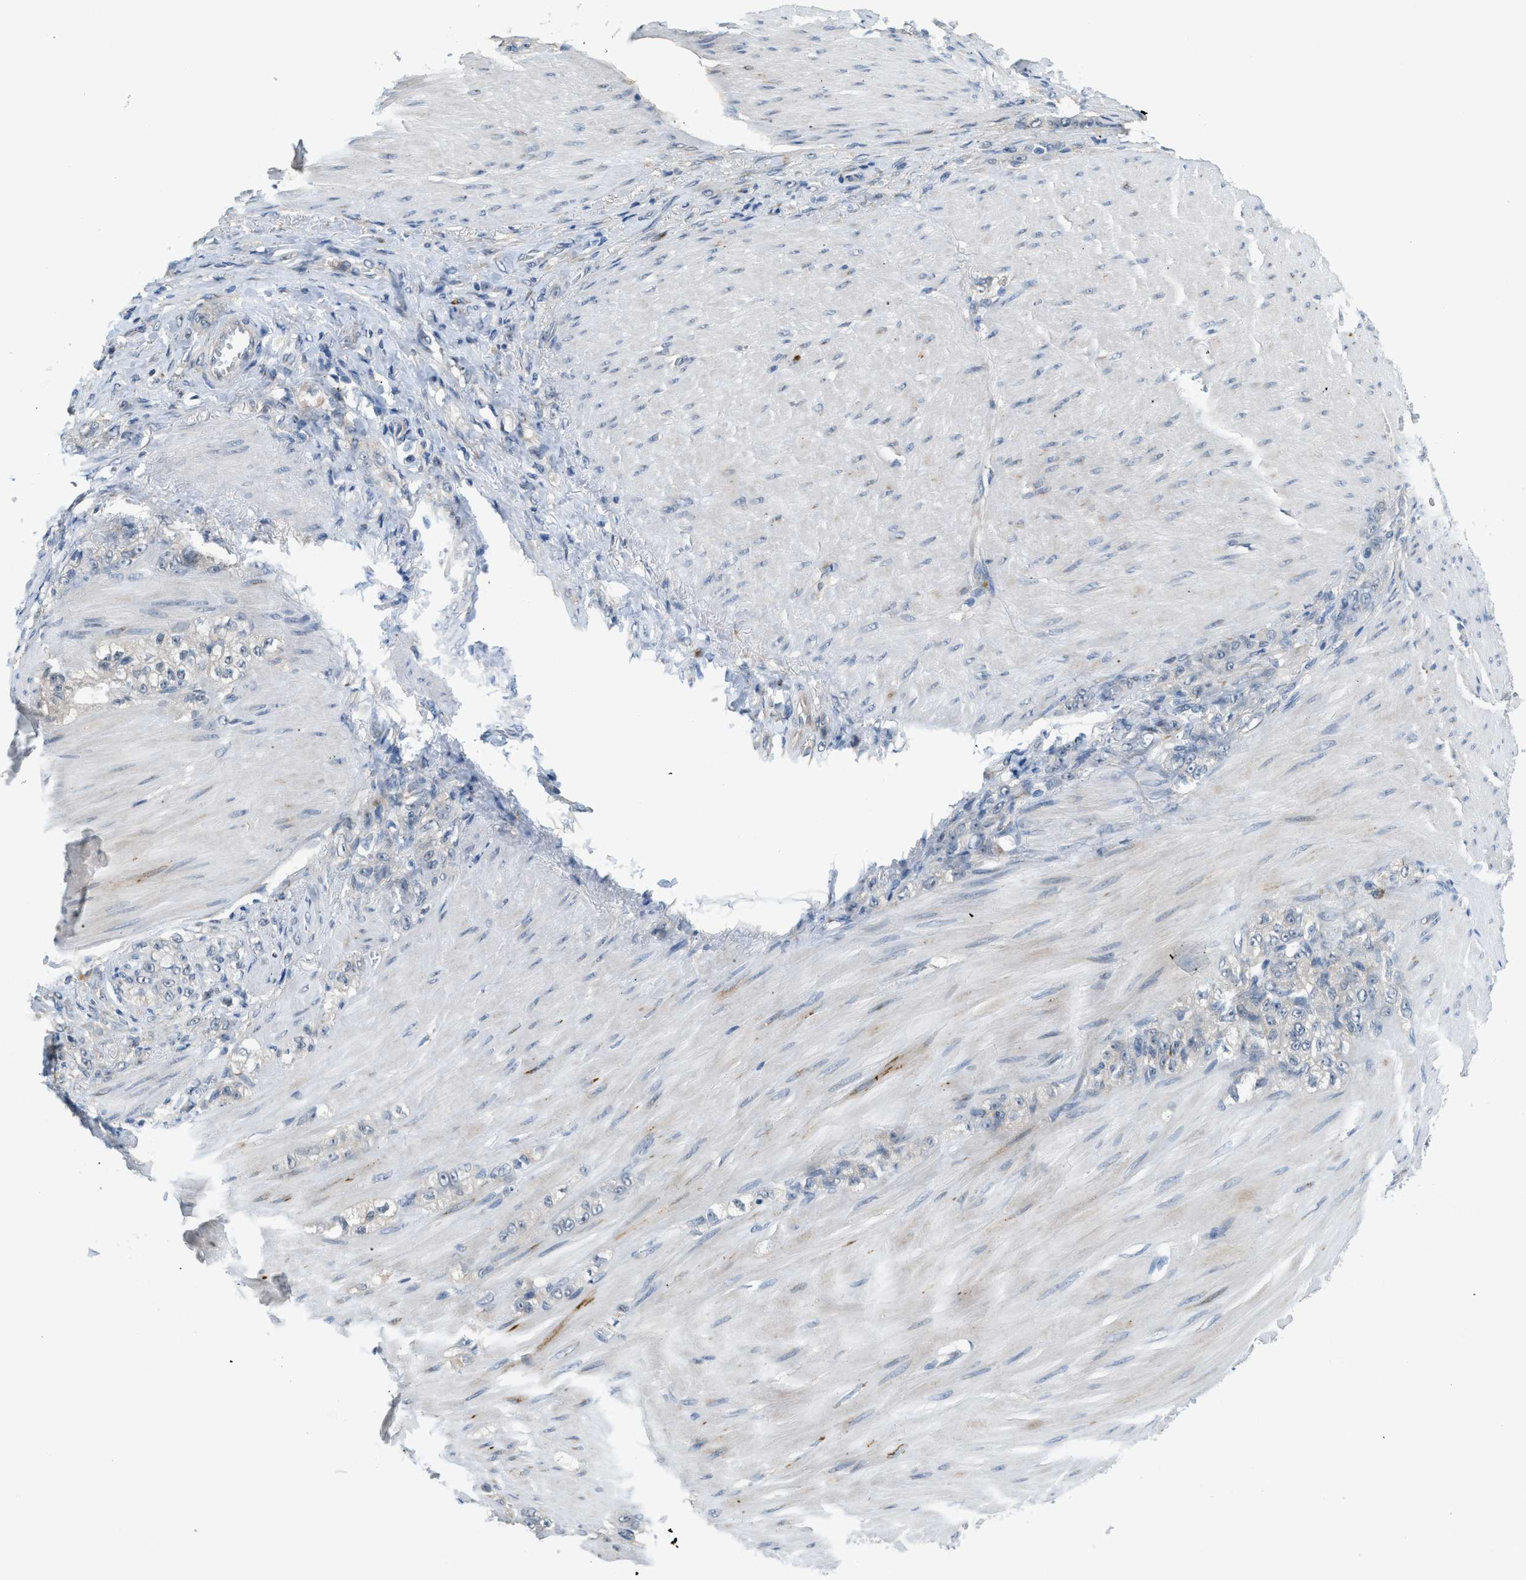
{"staining": {"intensity": "negative", "quantity": "none", "location": "none"}, "tissue": "stomach cancer", "cell_type": "Tumor cells", "image_type": "cancer", "snomed": [{"axis": "morphology", "description": "Normal tissue, NOS"}, {"axis": "morphology", "description": "Adenocarcinoma, NOS"}, {"axis": "topography", "description": "Stomach"}], "caption": "Immunohistochemical staining of adenocarcinoma (stomach) displays no significant staining in tumor cells. Nuclei are stained in blue.", "gene": "TMEM154", "patient": {"sex": "male", "age": 82}}